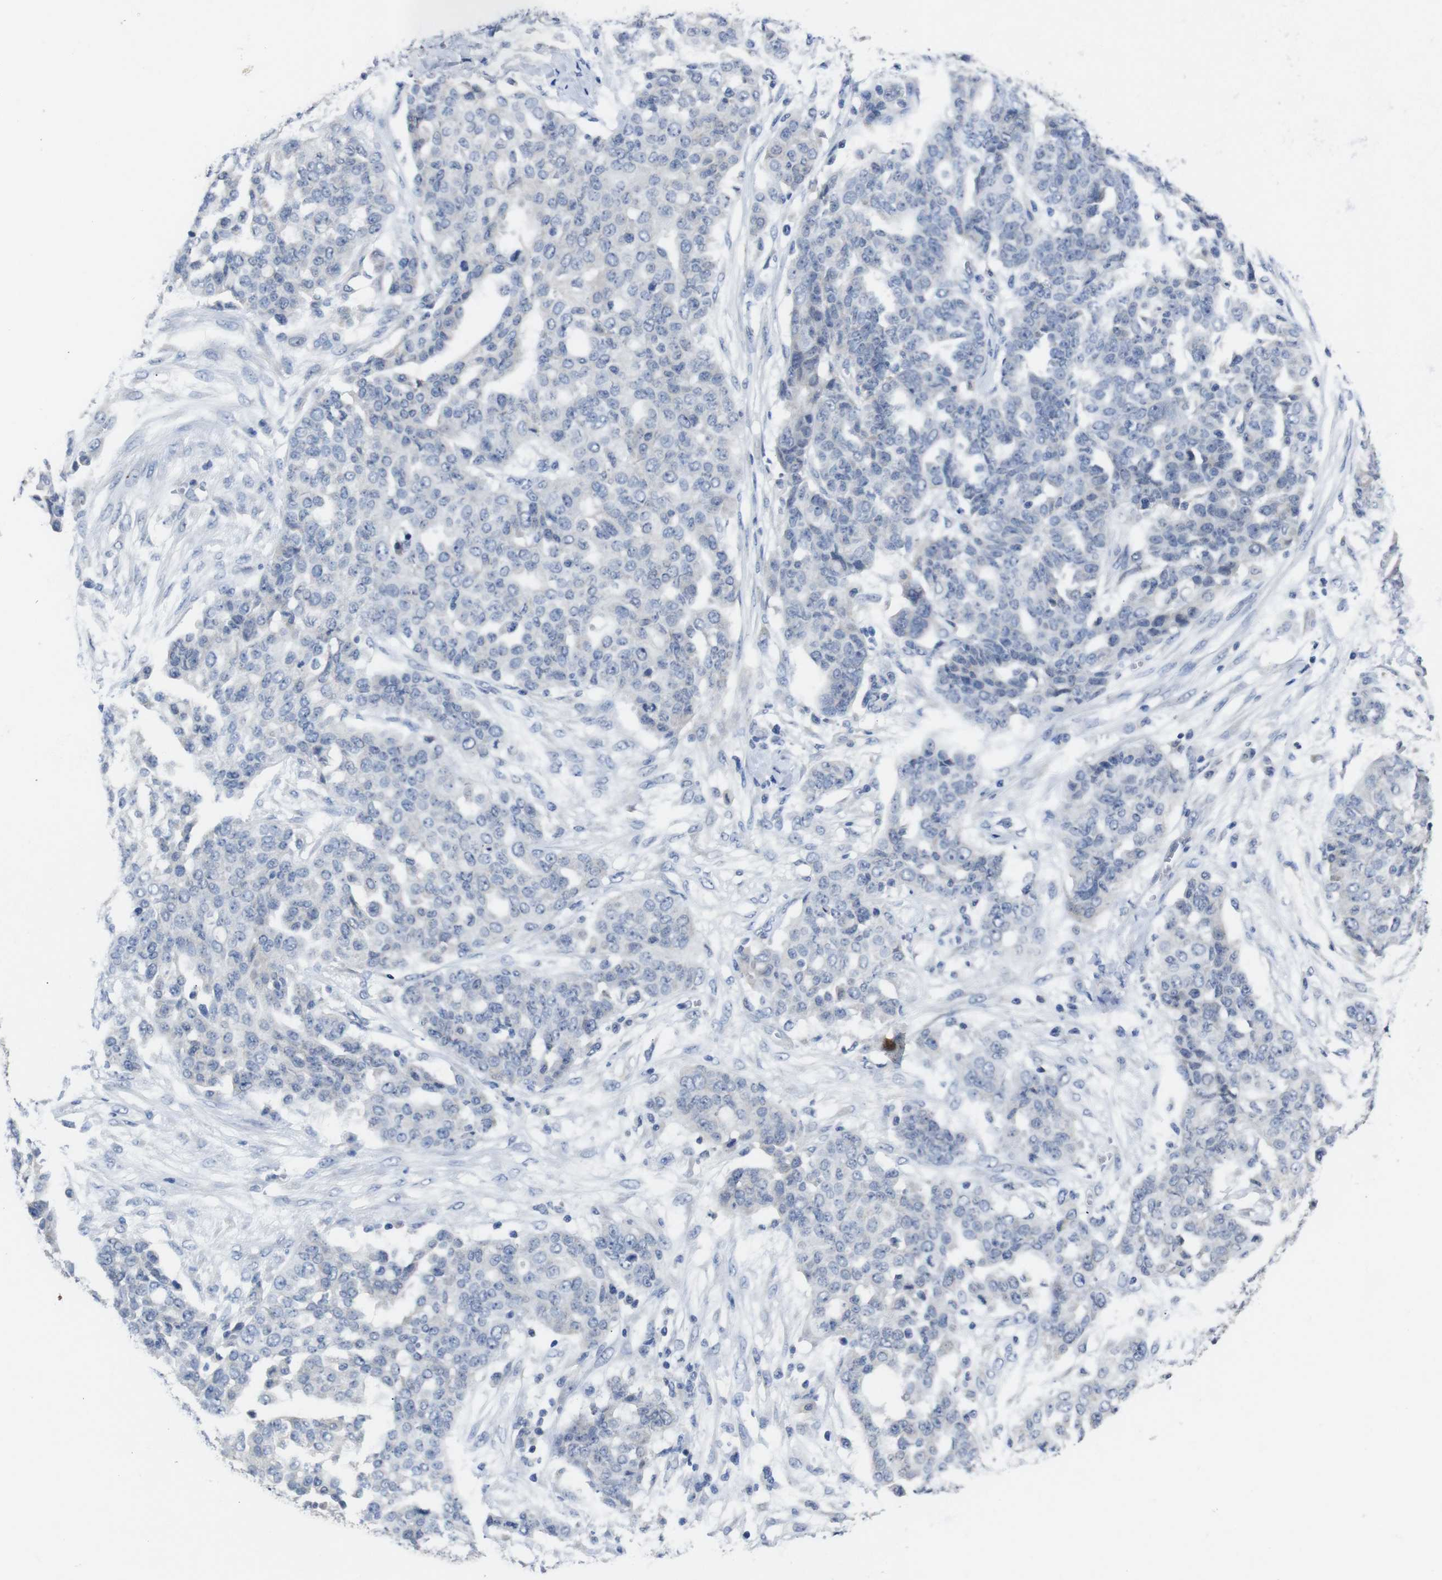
{"staining": {"intensity": "negative", "quantity": "none", "location": "none"}, "tissue": "ovarian cancer", "cell_type": "Tumor cells", "image_type": "cancer", "snomed": [{"axis": "morphology", "description": "Cystadenocarcinoma, serous, NOS"}, {"axis": "topography", "description": "Soft tissue"}, {"axis": "topography", "description": "Ovary"}], "caption": "Tumor cells are negative for brown protein staining in ovarian cancer.", "gene": "HNF1A", "patient": {"sex": "female", "age": 57}}